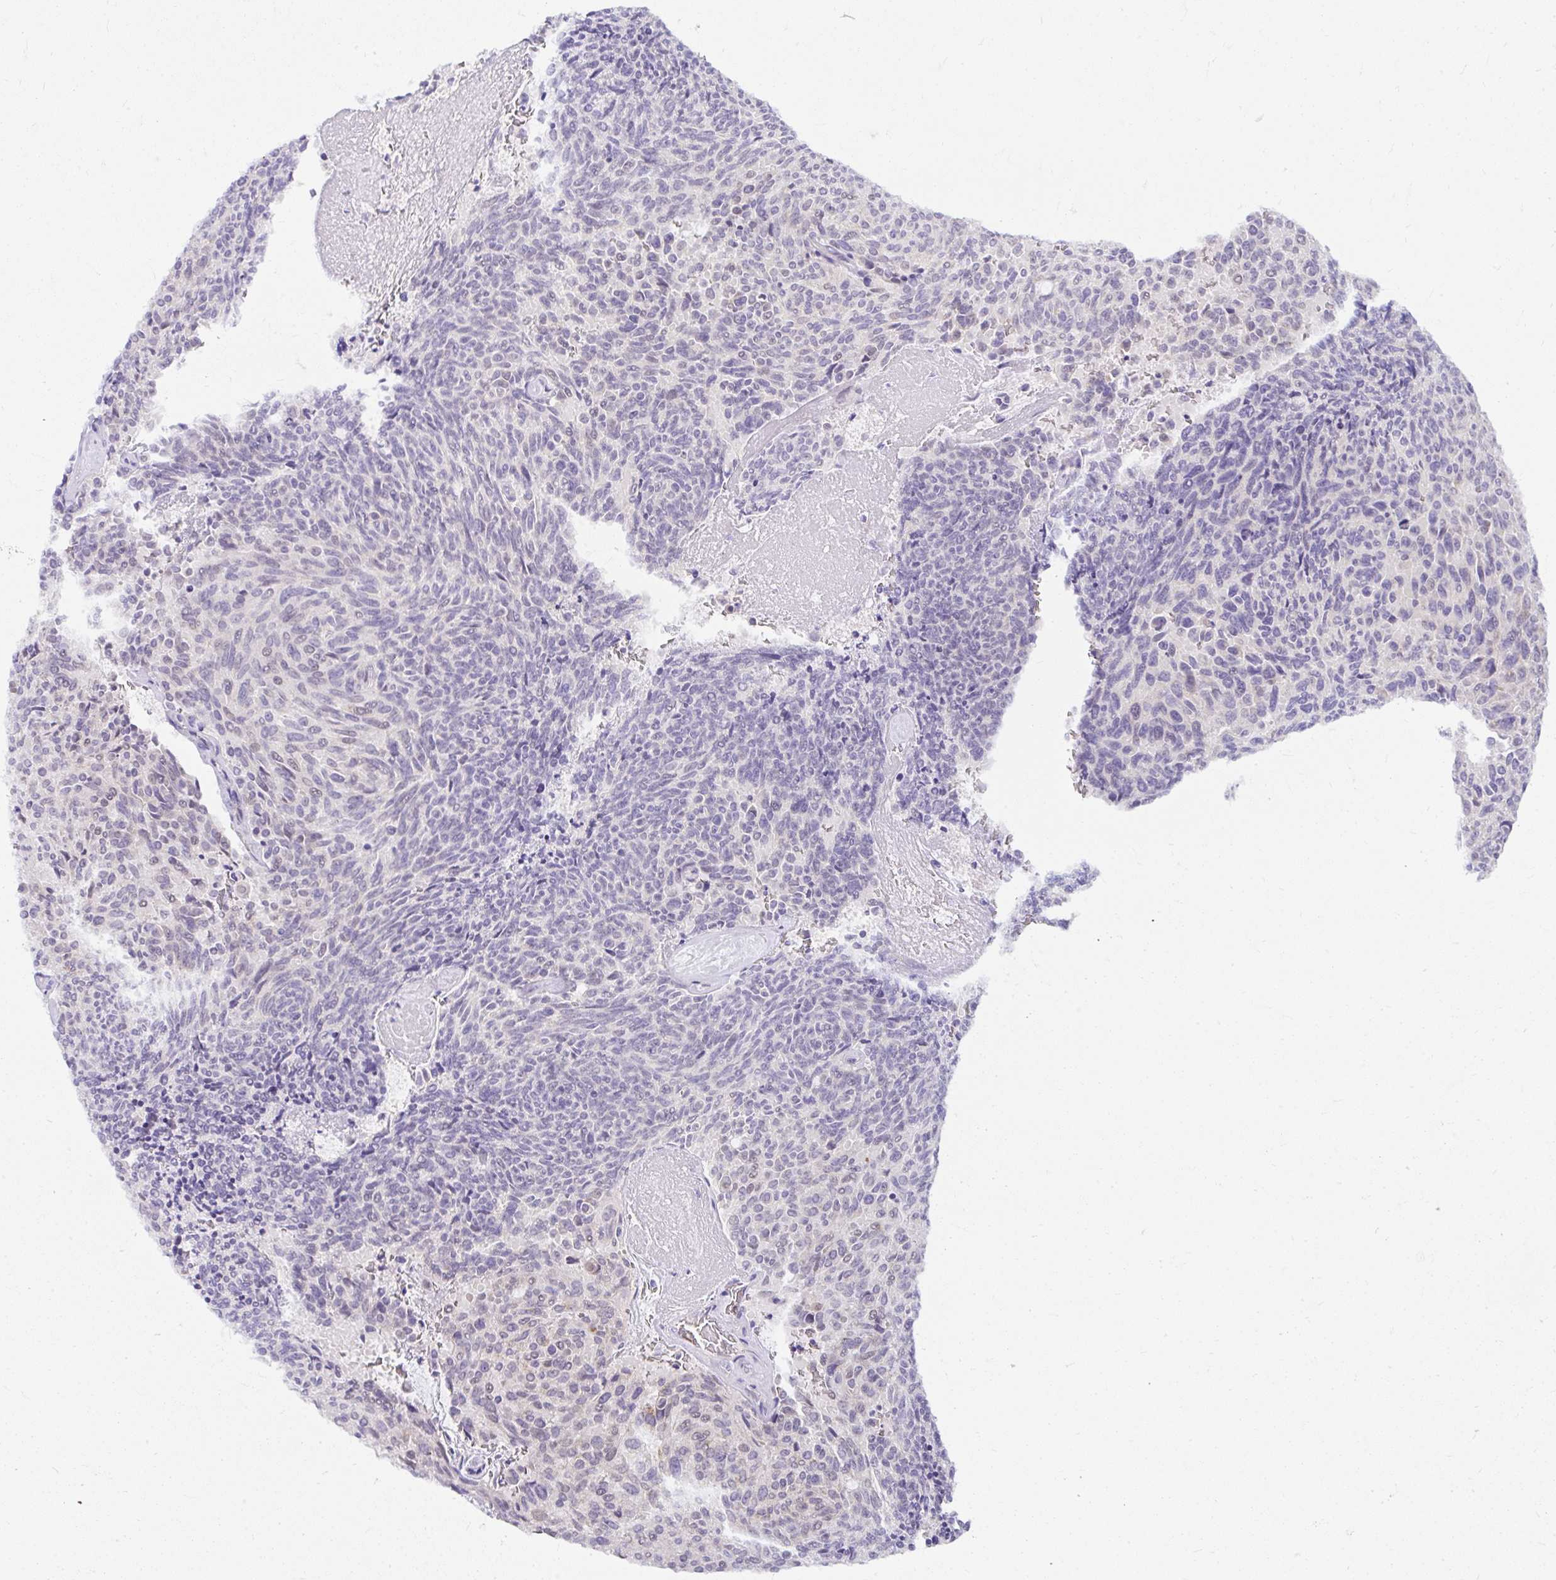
{"staining": {"intensity": "negative", "quantity": "none", "location": "none"}, "tissue": "carcinoid", "cell_type": "Tumor cells", "image_type": "cancer", "snomed": [{"axis": "morphology", "description": "Carcinoid, malignant, NOS"}, {"axis": "topography", "description": "Pancreas"}], "caption": "A photomicrograph of human malignant carcinoid is negative for staining in tumor cells.", "gene": "DEPDC5", "patient": {"sex": "female", "age": 54}}